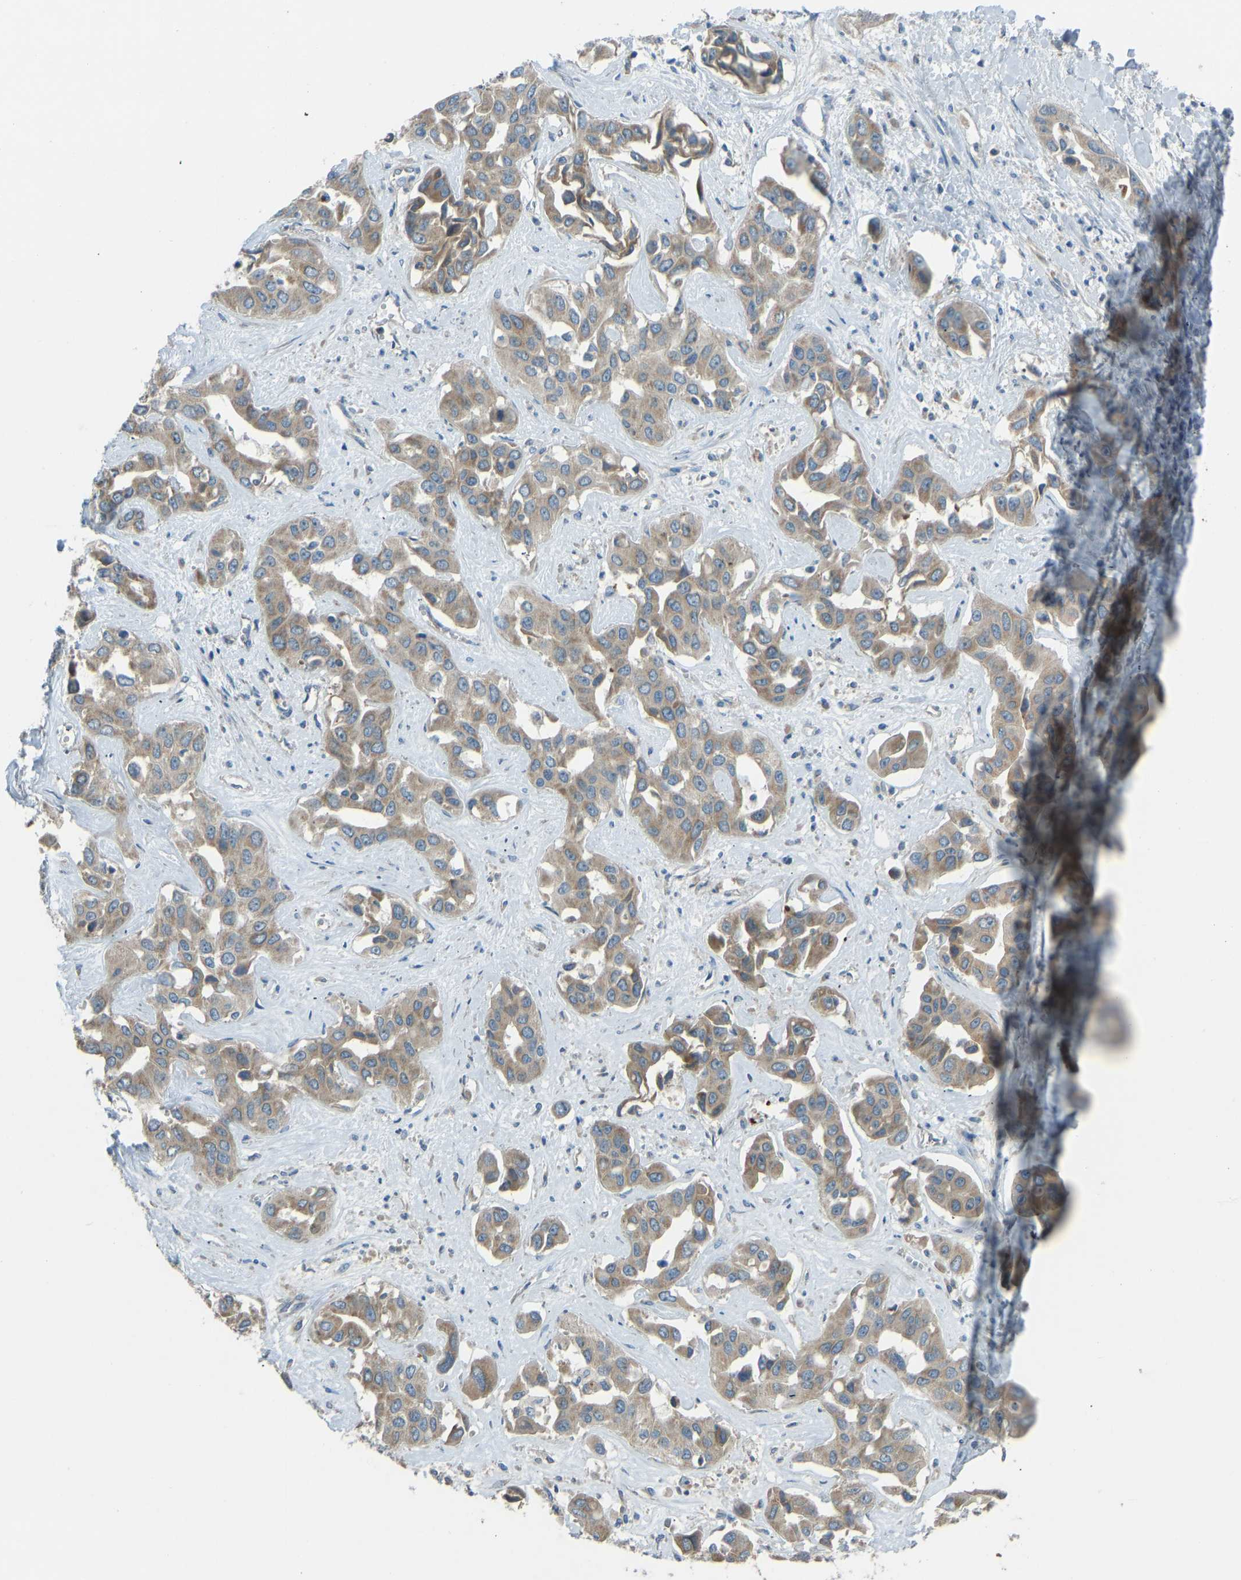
{"staining": {"intensity": "moderate", "quantity": ">75%", "location": "cytoplasmic/membranous"}, "tissue": "liver cancer", "cell_type": "Tumor cells", "image_type": "cancer", "snomed": [{"axis": "morphology", "description": "Cholangiocarcinoma"}, {"axis": "topography", "description": "Liver"}], "caption": "Human liver cancer (cholangiocarcinoma) stained for a protein (brown) shows moderate cytoplasmic/membranous positive staining in approximately >75% of tumor cells.", "gene": "STAU2", "patient": {"sex": "female", "age": 52}}